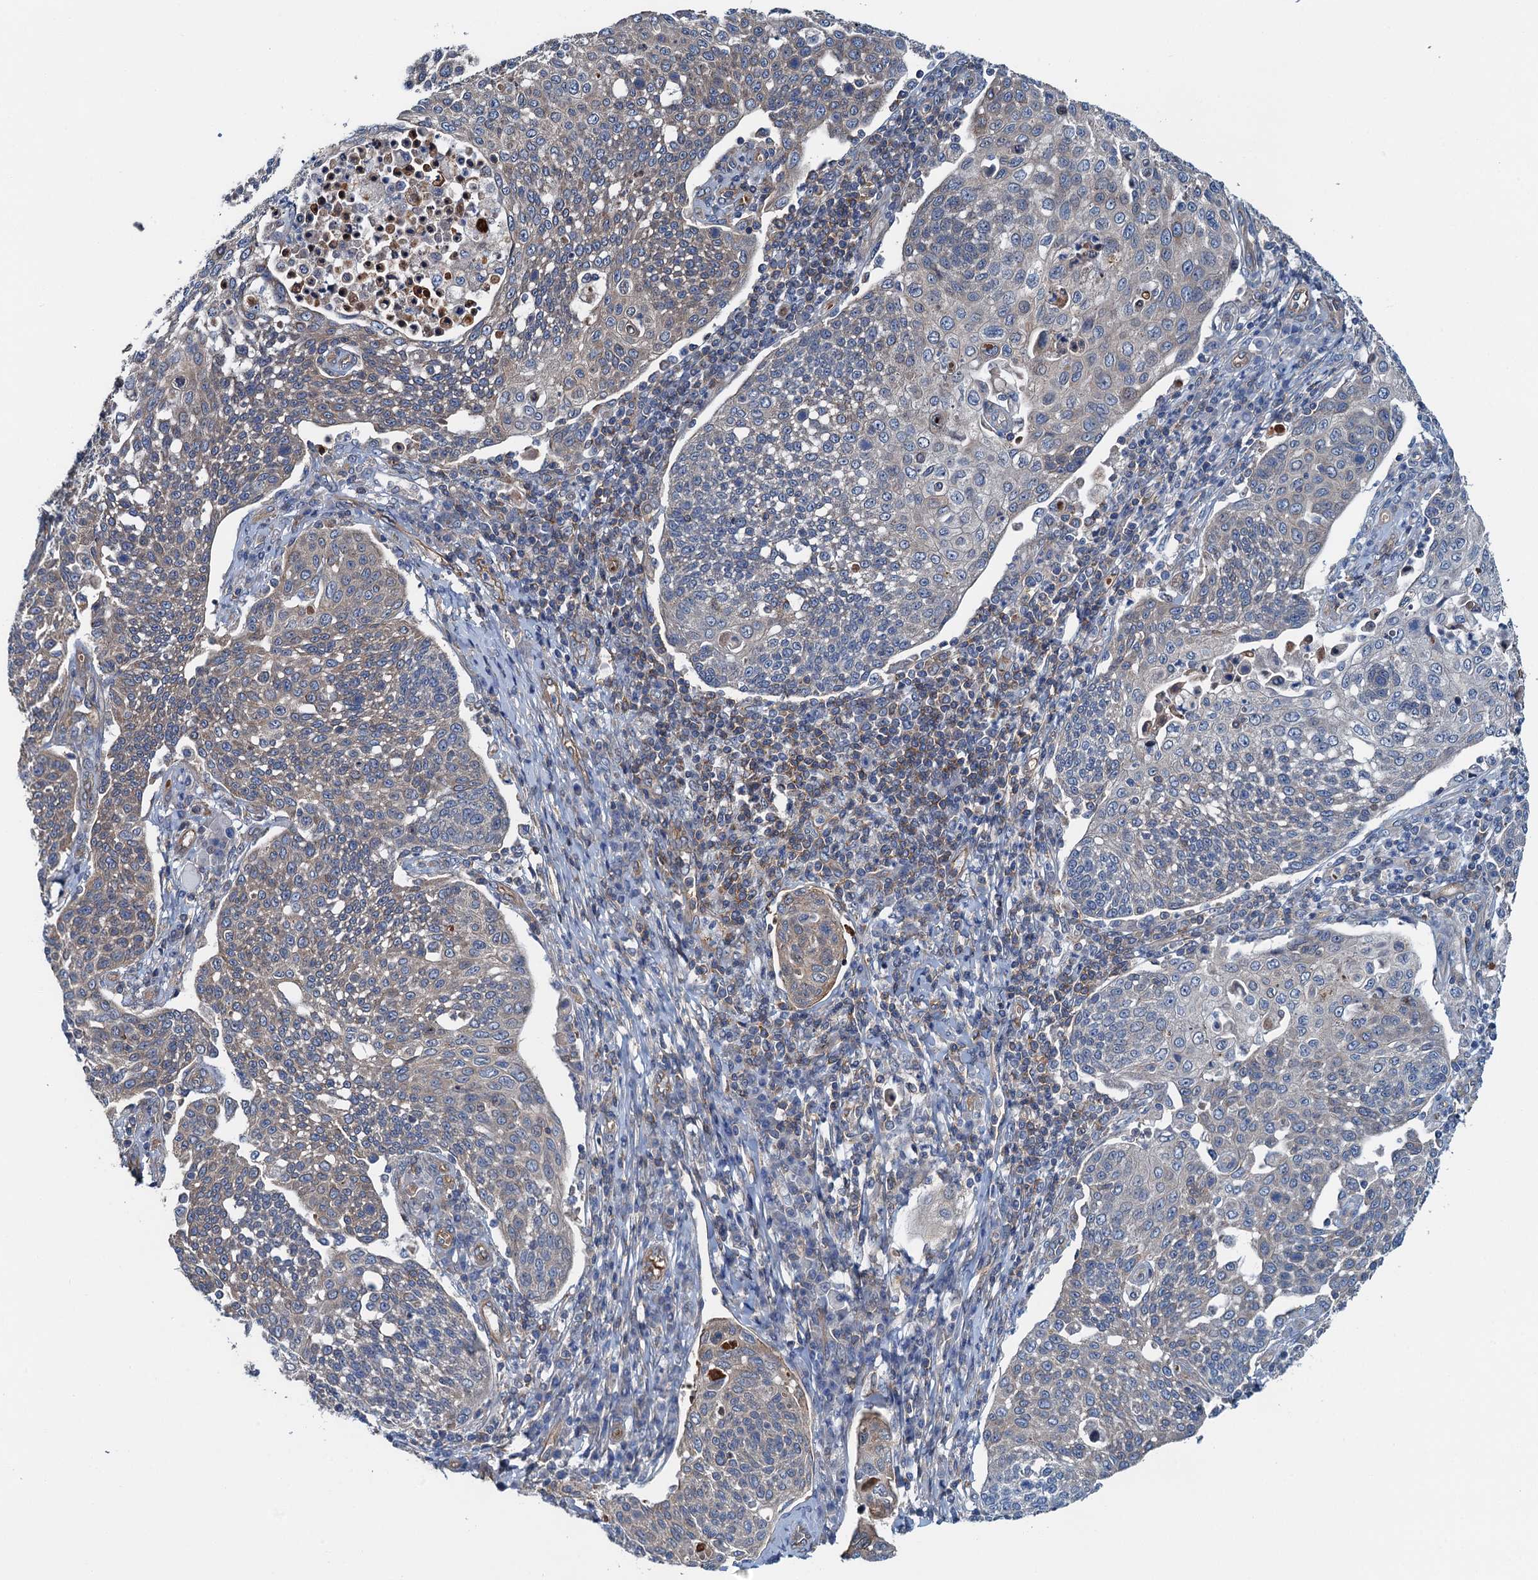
{"staining": {"intensity": "moderate", "quantity": "<25%", "location": "cytoplasmic/membranous"}, "tissue": "cervical cancer", "cell_type": "Tumor cells", "image_type": "cancer", "snomed": [{"axis": "morphology", "description": "Squamous cell carcinoma, NOS"}, {"axis": "topography", "description": "Cervix"}], "caption": "A brown stain highlights moderate cytoplasmic/membranous staining of a protein in squamous cell carcinoma (cervical) tumor cells.", "gene": "ROGDI", "patient": {"sex": "female", "age": 34}}